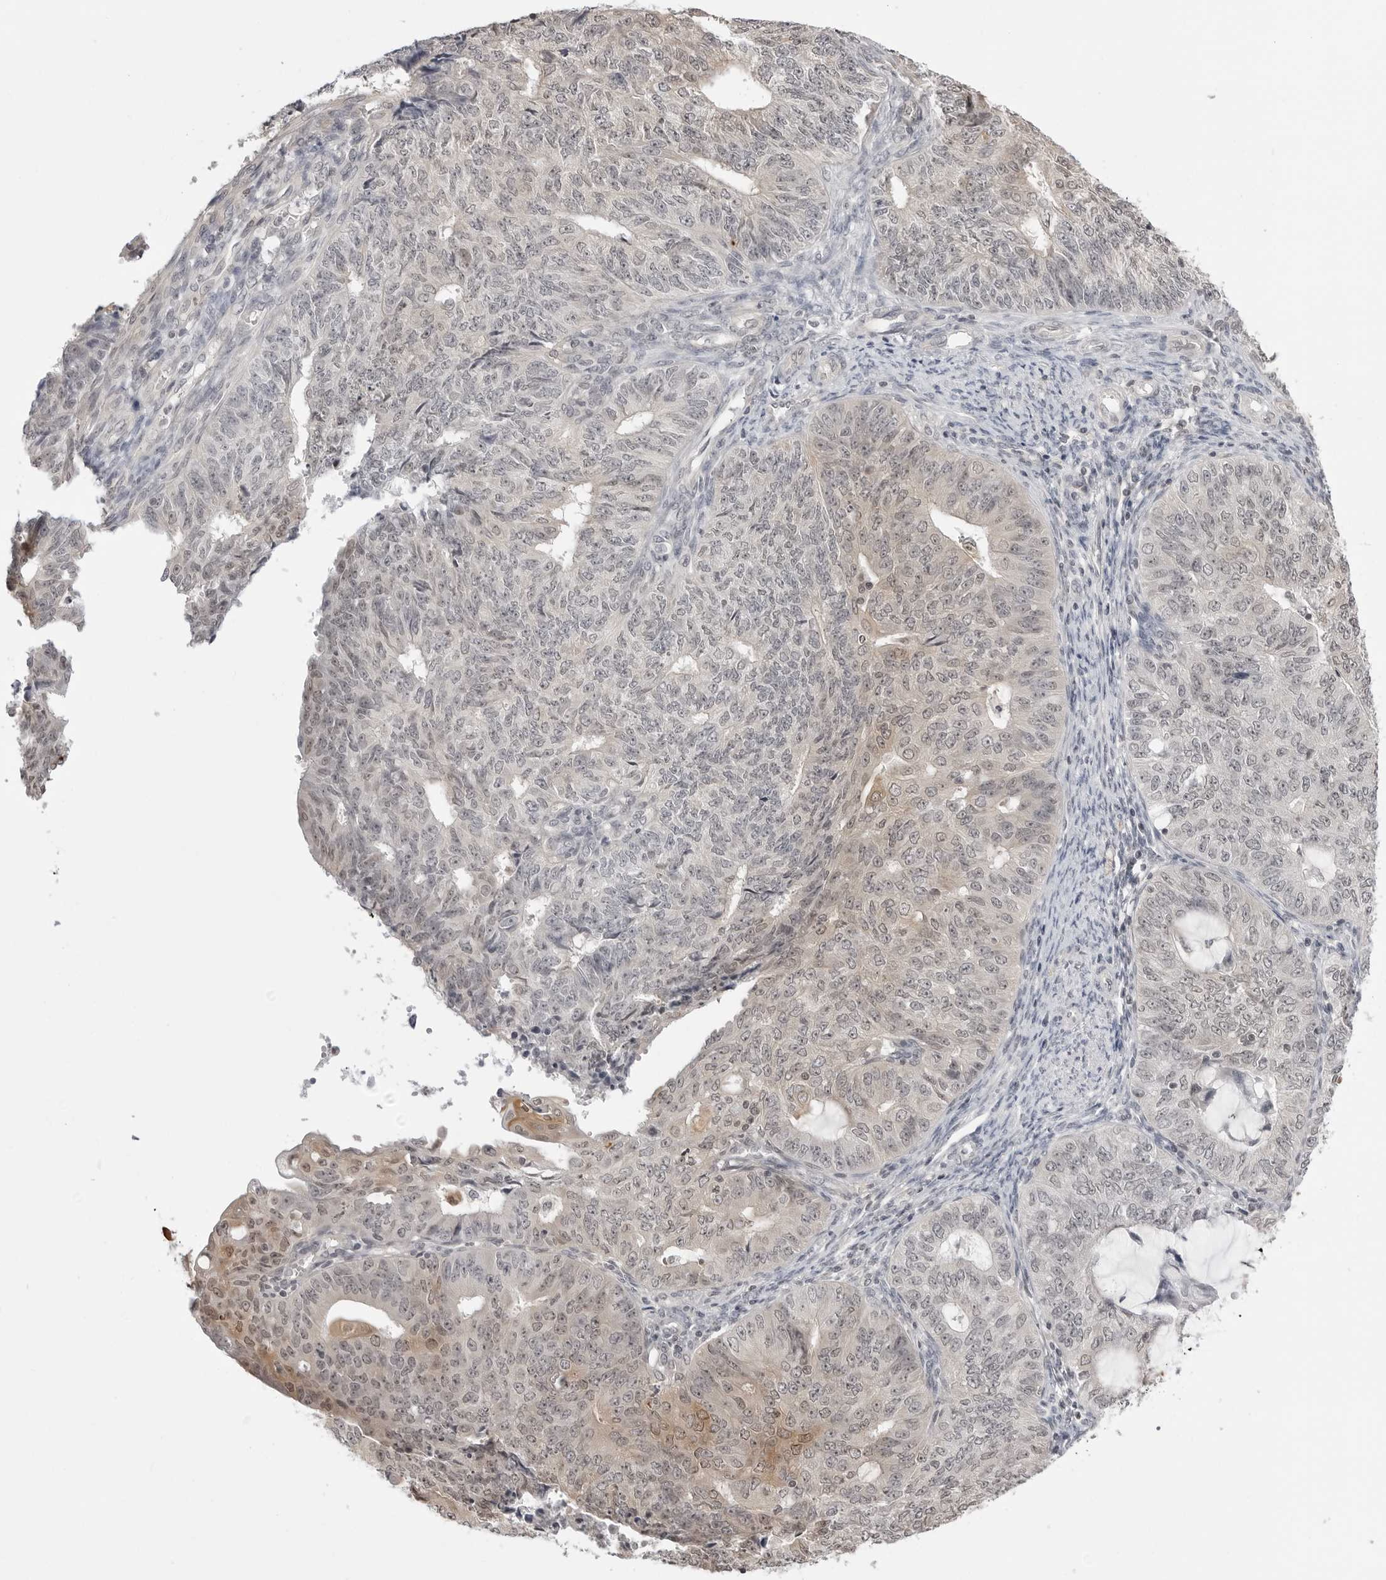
{"staining": {"intensity": "moderate", "quantity": "<25%", "location": "cytoplasmic/membranous,nuclear"}, "tissue": "endometrial cancer", "cell_type": "Tumor cells", "image_type": "cancer", "snomed": [{"axis": "morphology", "description": "Adenocarcinoma, NOS"}, {"axis": "topography", "description": "Endometrium"}], "caption": "The micrograph displays a brown stain indicating the presence of a protein in the cytoplasmic/membranous and nuclear of tumor cells in endometrial adenocarcinoma.", "gene": "YWHAG", "patient": {"sex": "female", "age": 32}}